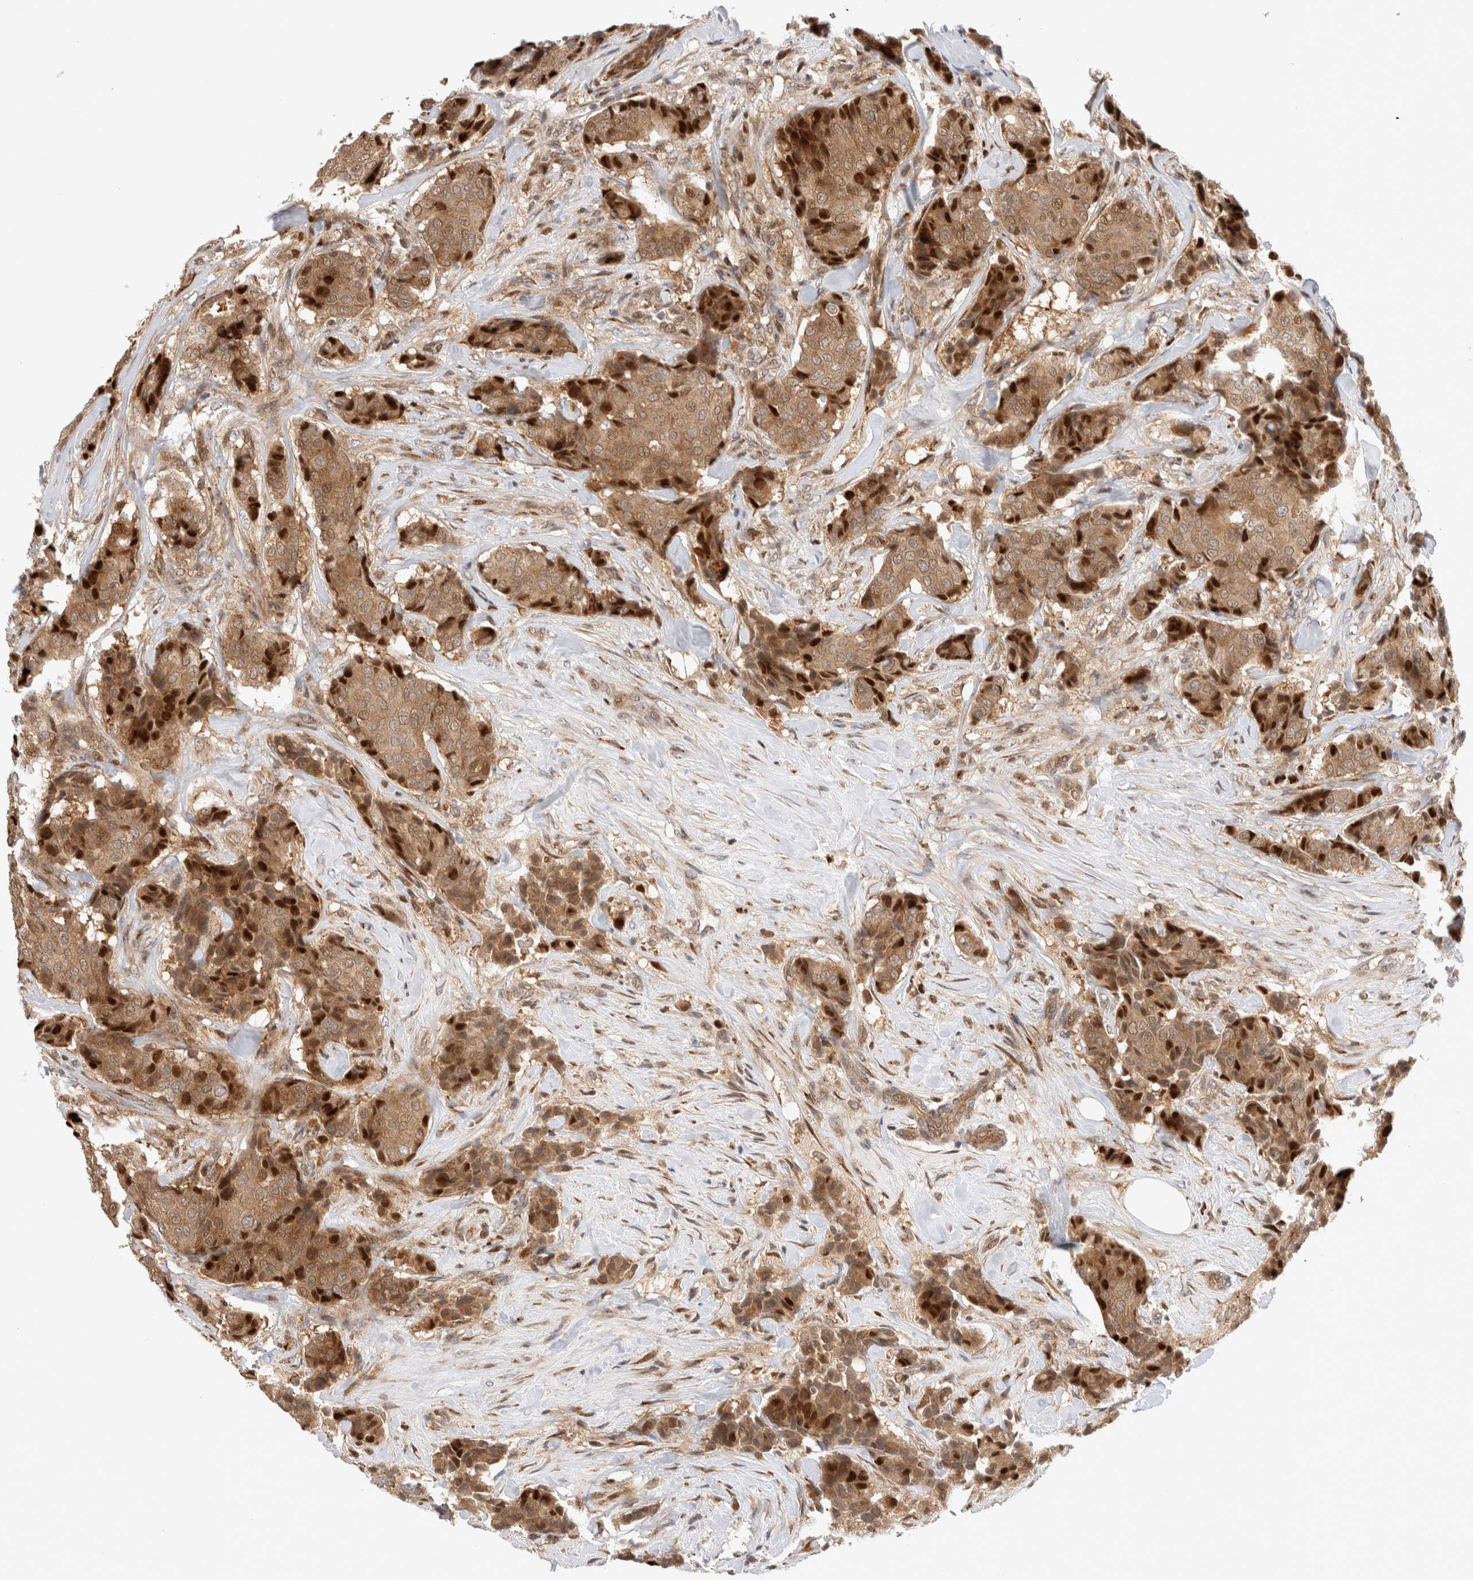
{"staining": {"intensity": "strong", "quantity": ">75%", "location": "cytoplasmic/membranous,nuclear"}, "tissue": "breast cancer", "cell_type": "Tumor cells", "image_type": "cancer", "snomed": [{"axis": "morphology", "description": "Duct carcinoma"}, {"axis": "topography", "description": "Breast"}], "caption": "Breast cancer was stained to show a protein in brown. There is high levels of strong cytoplasmic/membranous and nuclear expression in about >75% of tumor cells.", "gene": "OTUD6B", "patient": {"sex": "female", "age": 75}}